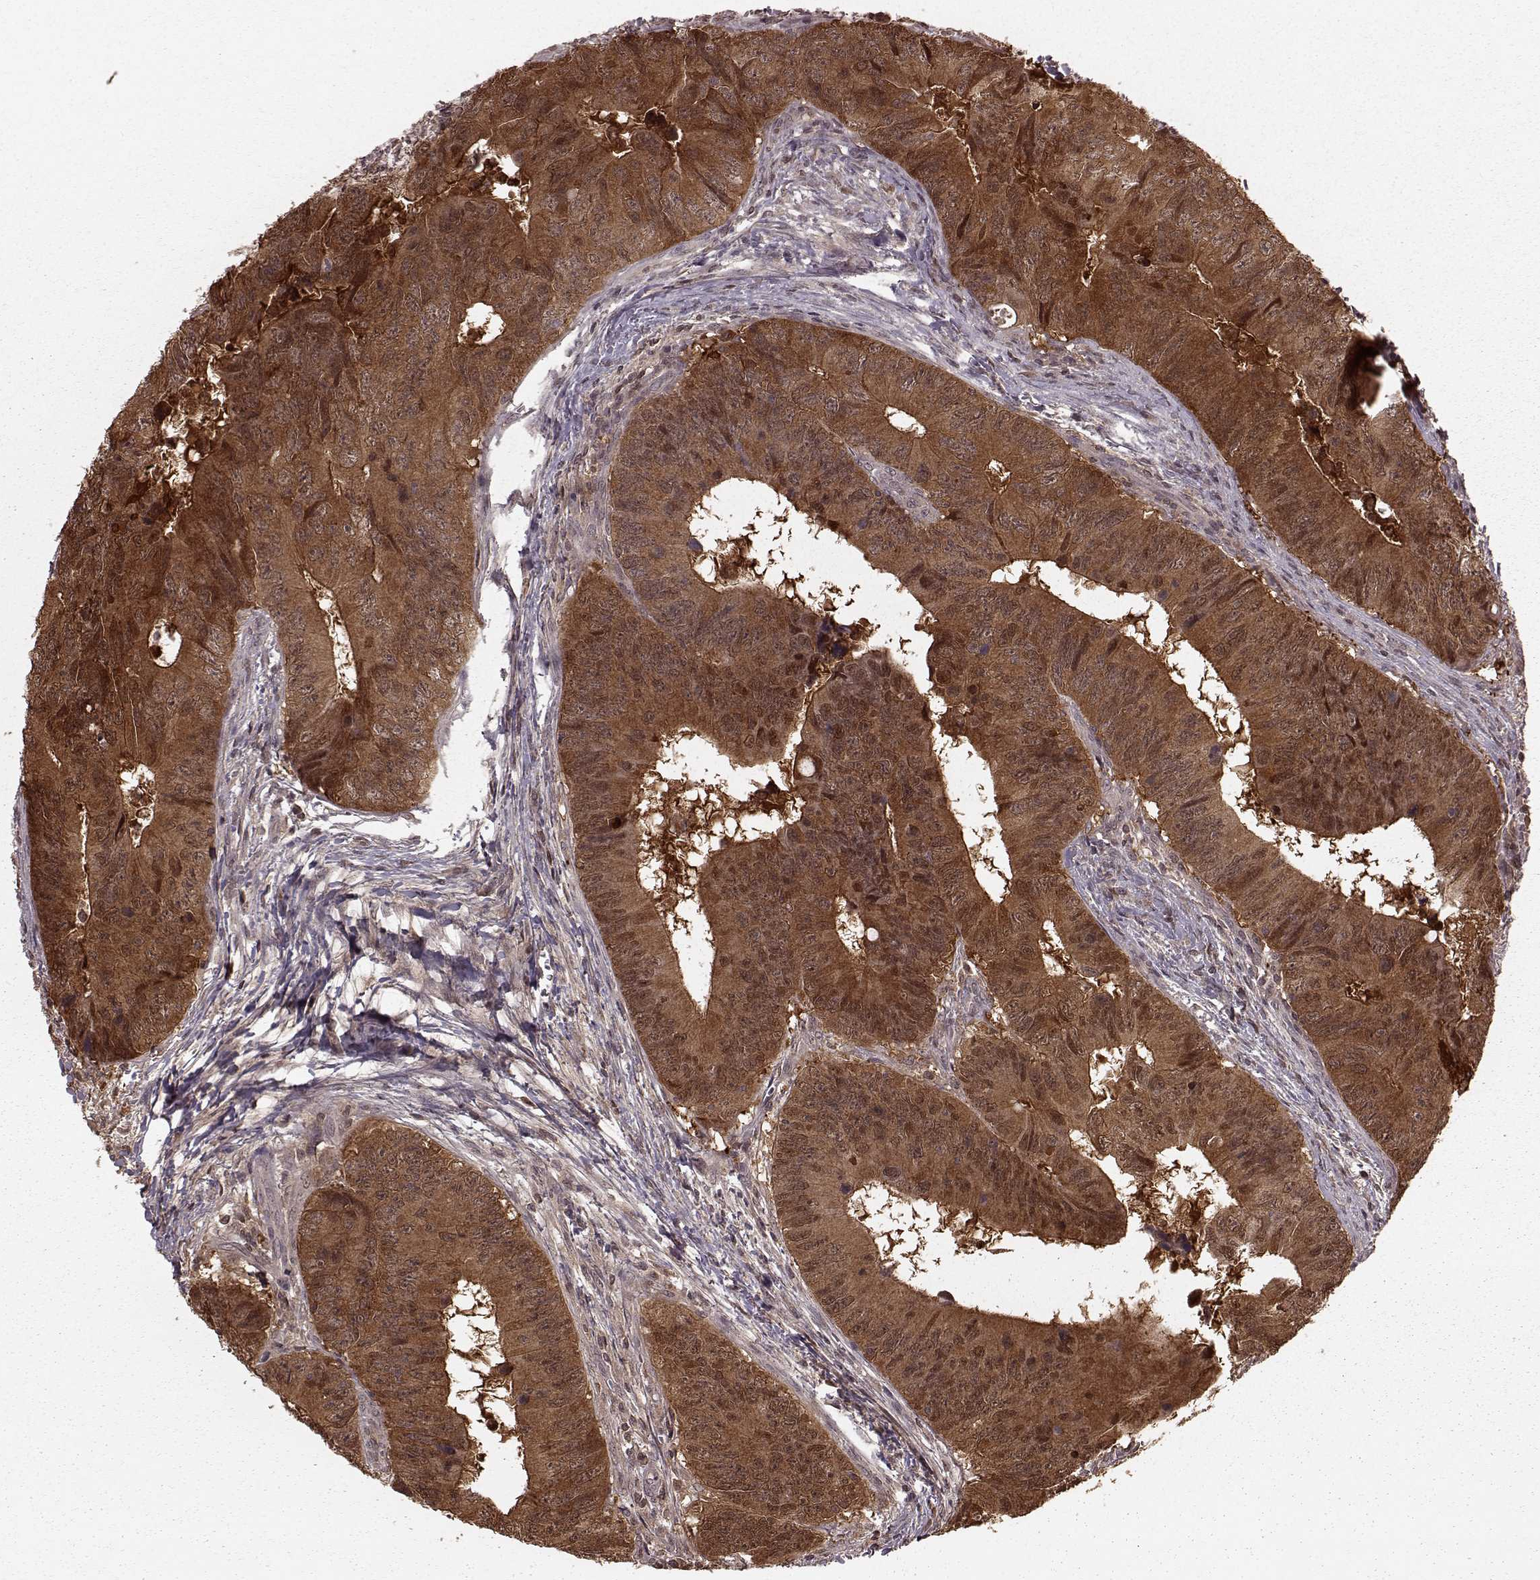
{"staining": {"intensity": "strong", "quantity": ">75%", "location": "cytoplasmic/membranous,nuclear"}, "tissue": "colorectal cancer", "cell_type": "Tumor cells", "image_type": "cancer", "snomed": [{"axis": "morphology", "description": "Adenocarcinoma, NOS"}, {"axis": "topography", "description": "Colon"}], "caption": "Approximately >75% of tumor cells in colorectal cancer show strong cytoplasmic/membranous and nuclear protein positivity as visualized by brown immunohistochemical staining.", "gene": "GSS", "patient": {"sex": "female", "age": 82}}